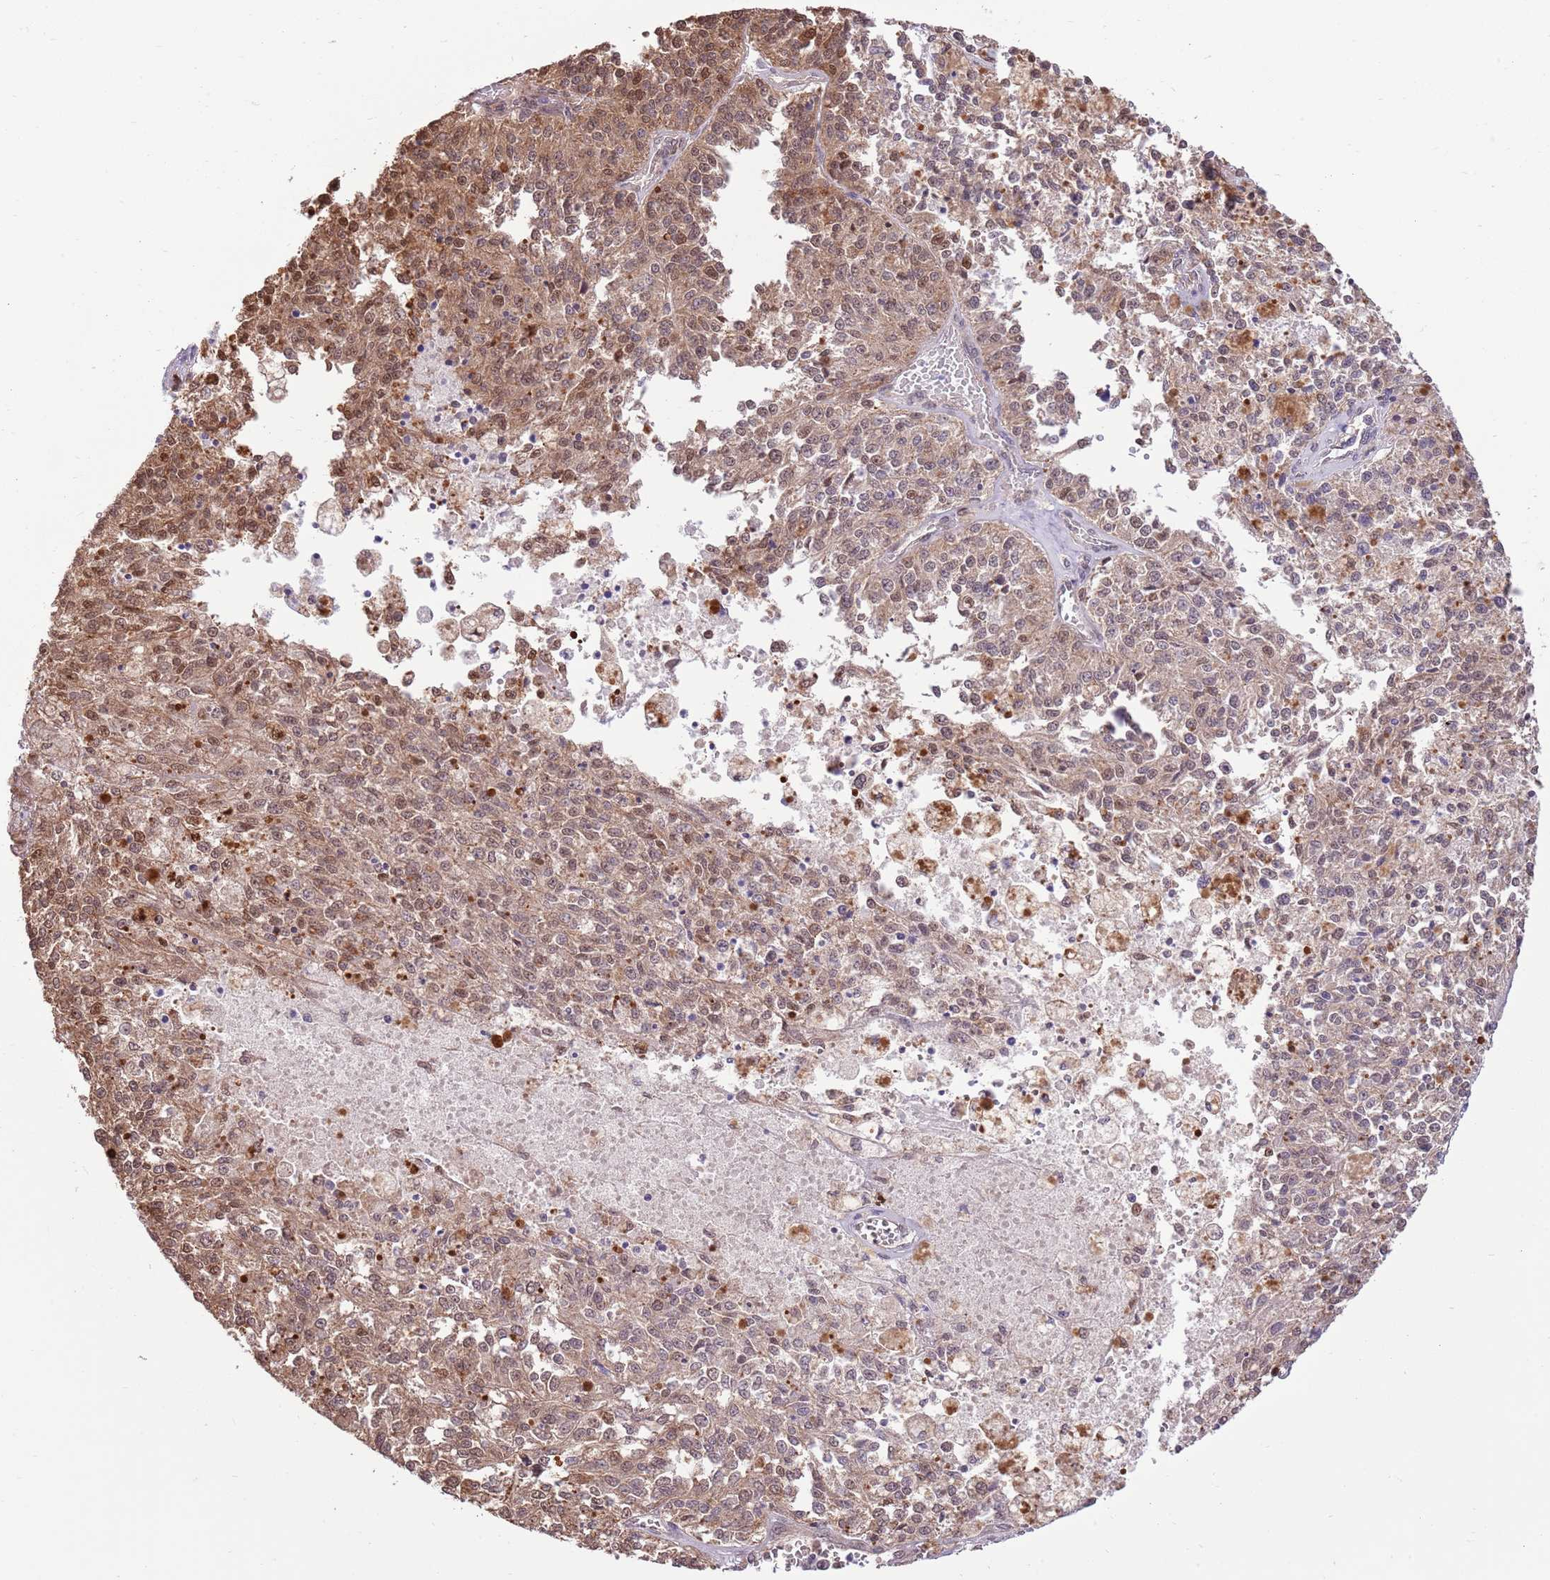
{"staining": {"intensity": "moderate", "quantity": ">75%", "location": "cytoplasmic/membranous,nuclear"}, "tissue": "melanoma", "cell_type": "Tumor cells", "image_type": "cancer", "snomed": [{"axis": "morphology", "description": "Malignant melanoma, NOS"}, {"axis": "topography", "description": "Skin"}], "caption": "This is an image of immunohistochemistry staining of malignant melanoma, which shows moderate staining in the cytoplasmic/membranous and nuclear of tumor cells.", "gene": "NSFL1C", "patient": {"sex": "female", "age": 64}}